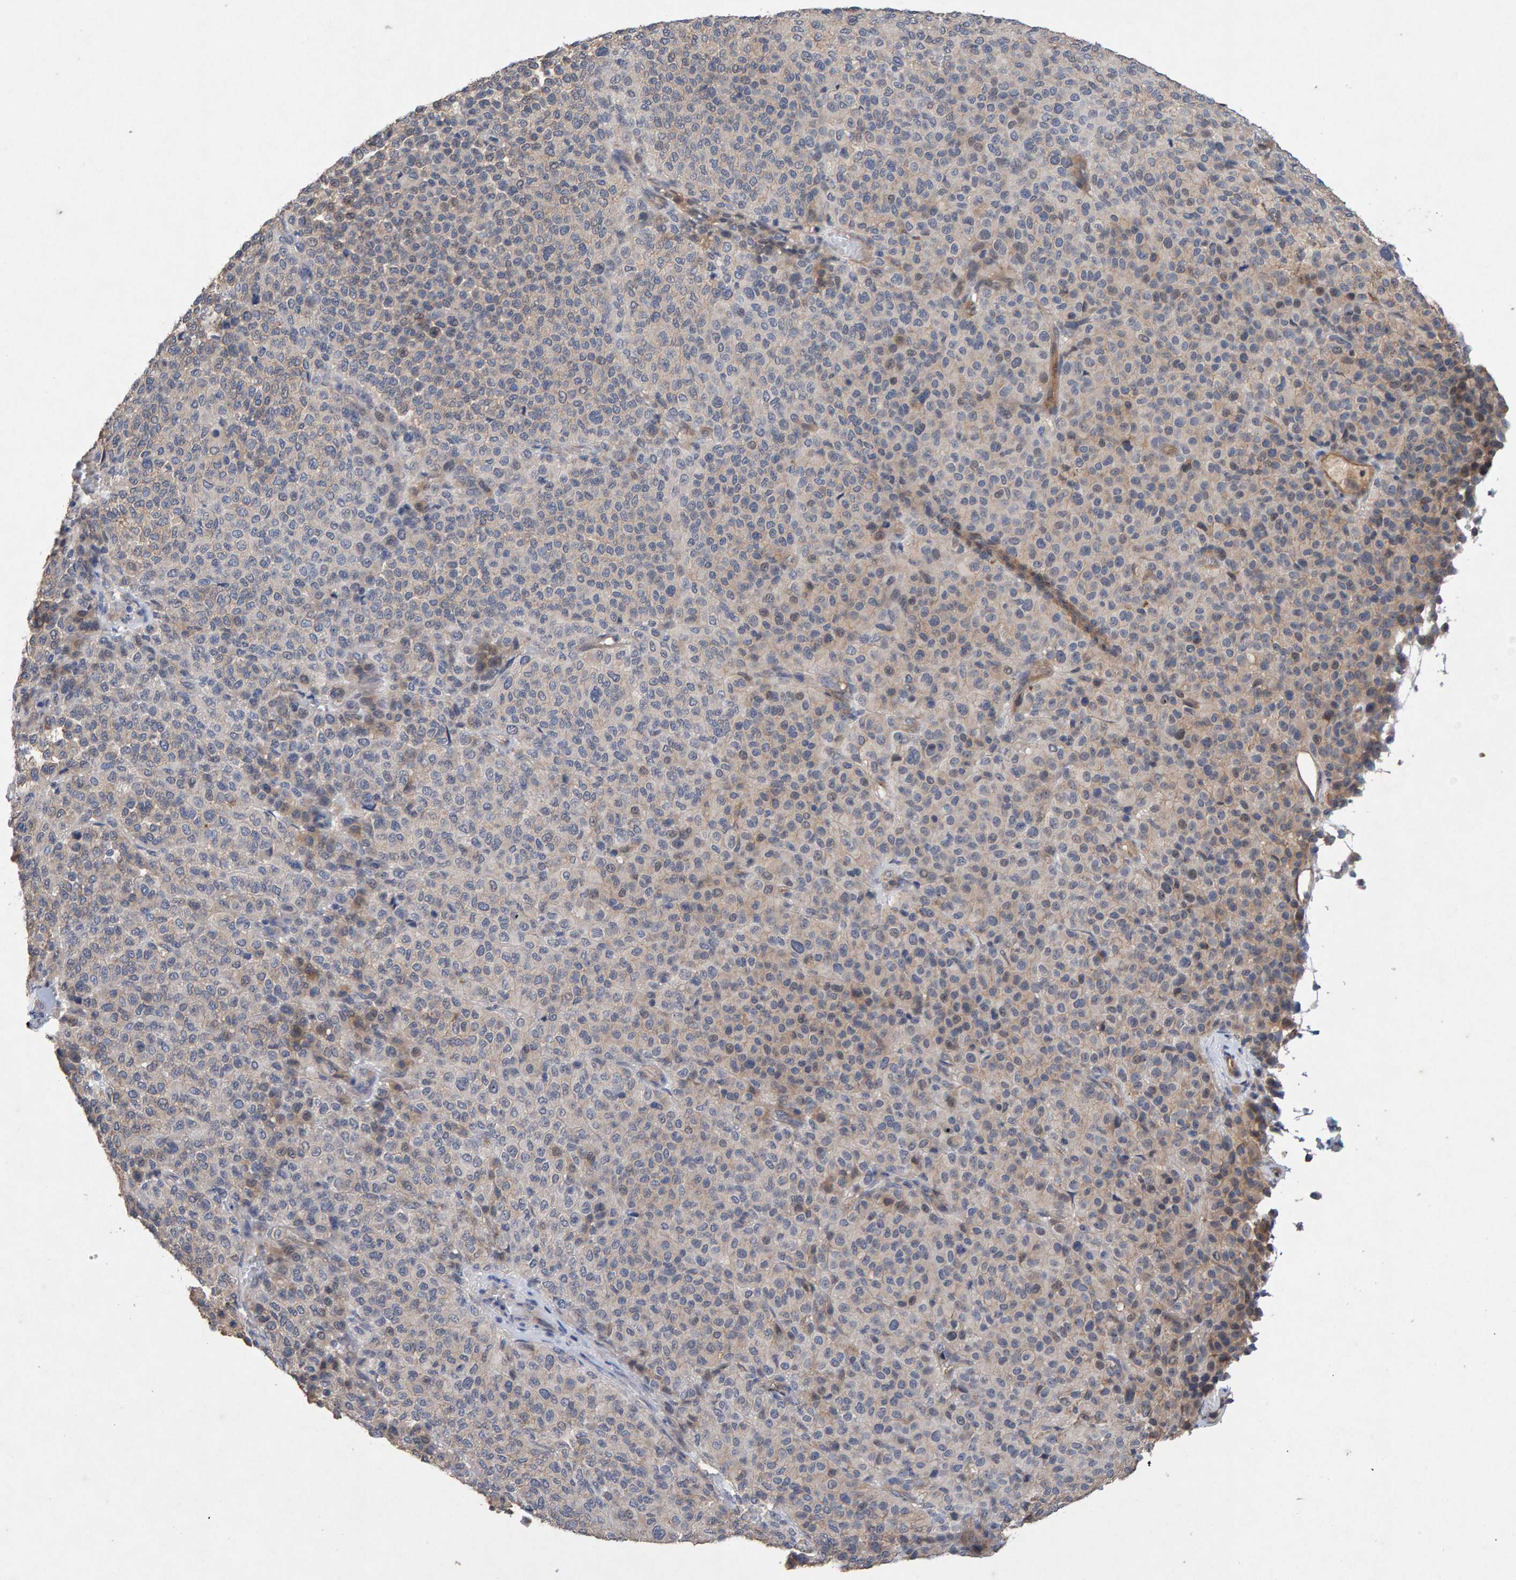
{"staining": {"intensity": "weak", "quantity": "<25%", "location": "cytoplasmic/membranous"}, "tissue": "melanoma", "cell_type": "Tumor cells", "image_type": "cancer", "snomed": [{"axis": "morphology", "description": "Malignant melanoma, Metastatic site"}, {"axis": "topography", "description": "Pancreas"}], "caption": "Immunohistochemistry micrograph of malignant melanoma (metastatic site) stained for a protein (brown), which demonstrates no expression in tumor cells.", "gene": "EFR3A", "patient": {"sex": "female", "age": 30}}